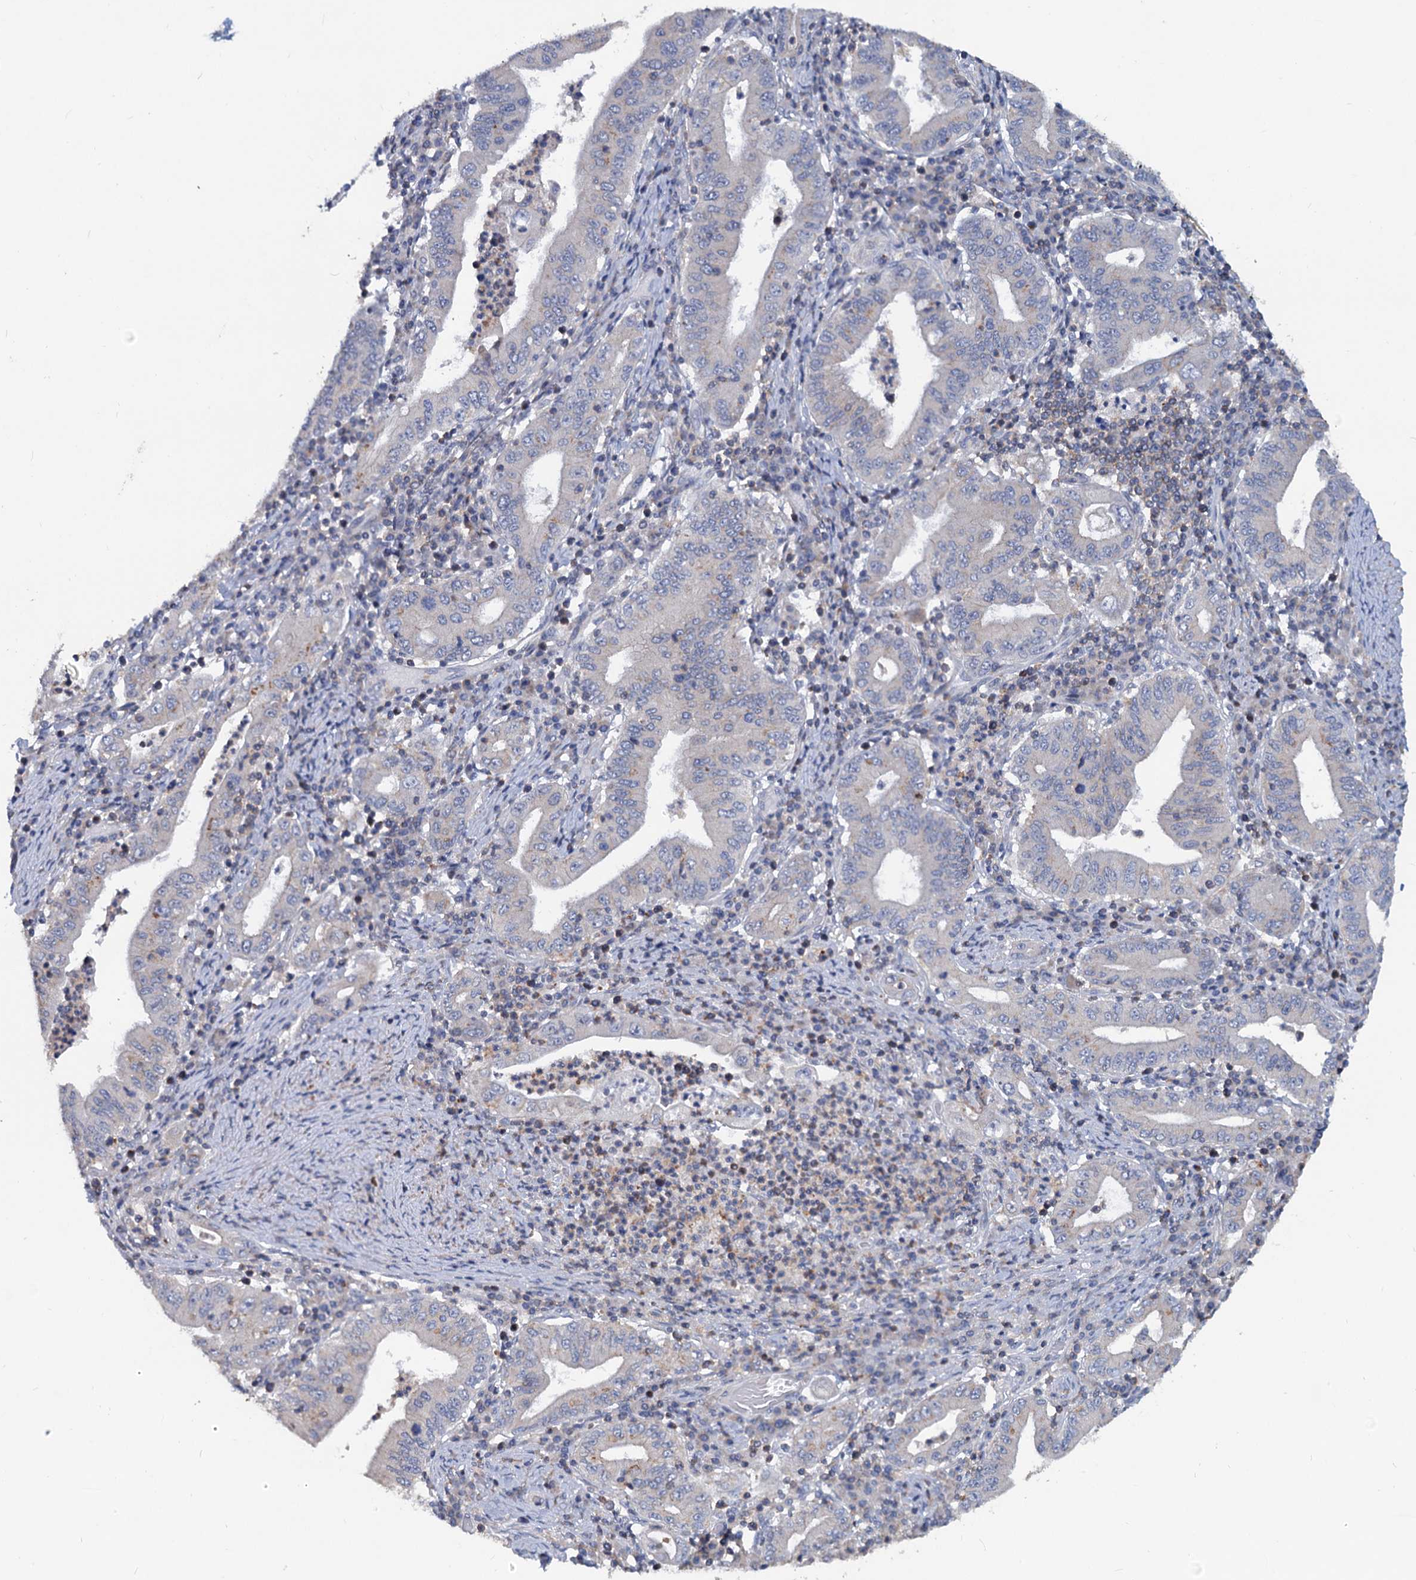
{"staining": {"intensity": "negative", "quantity": "none", "location": "none"}, "tissue": "stomach cancer", "cell_type": "Tumor cells", "image_type": "cancer", "snomed": [{"axis": "morphology", "description": "Normal tissue, NOS"}, {"axis": "morphology", "description": "Adenocarcinoma, NOS"}, {"axis": "topography", "description": "Esophagus"}, {"axis": "topography", "description": "Stomach, upper"}, {"axis": "topography", "description": "Peripheral nerve tissue"}], "caption": "Immunohistochemistry image of neoplastic tissue: stomach cancer (adenocarcinoma) stained with DAB (3,3'-diaminobenzidine) exhibits no significant protein positivity in tumor cells. The staining was performed using DAB (3,3'-diaminobenzidine) to visualize the protein expression in brown, while the nuclei were stained in blue with hematoxylin (Magnification: 20x).", "gene": "LRCH4", "patient": {"sex": "male", "age": 62}}